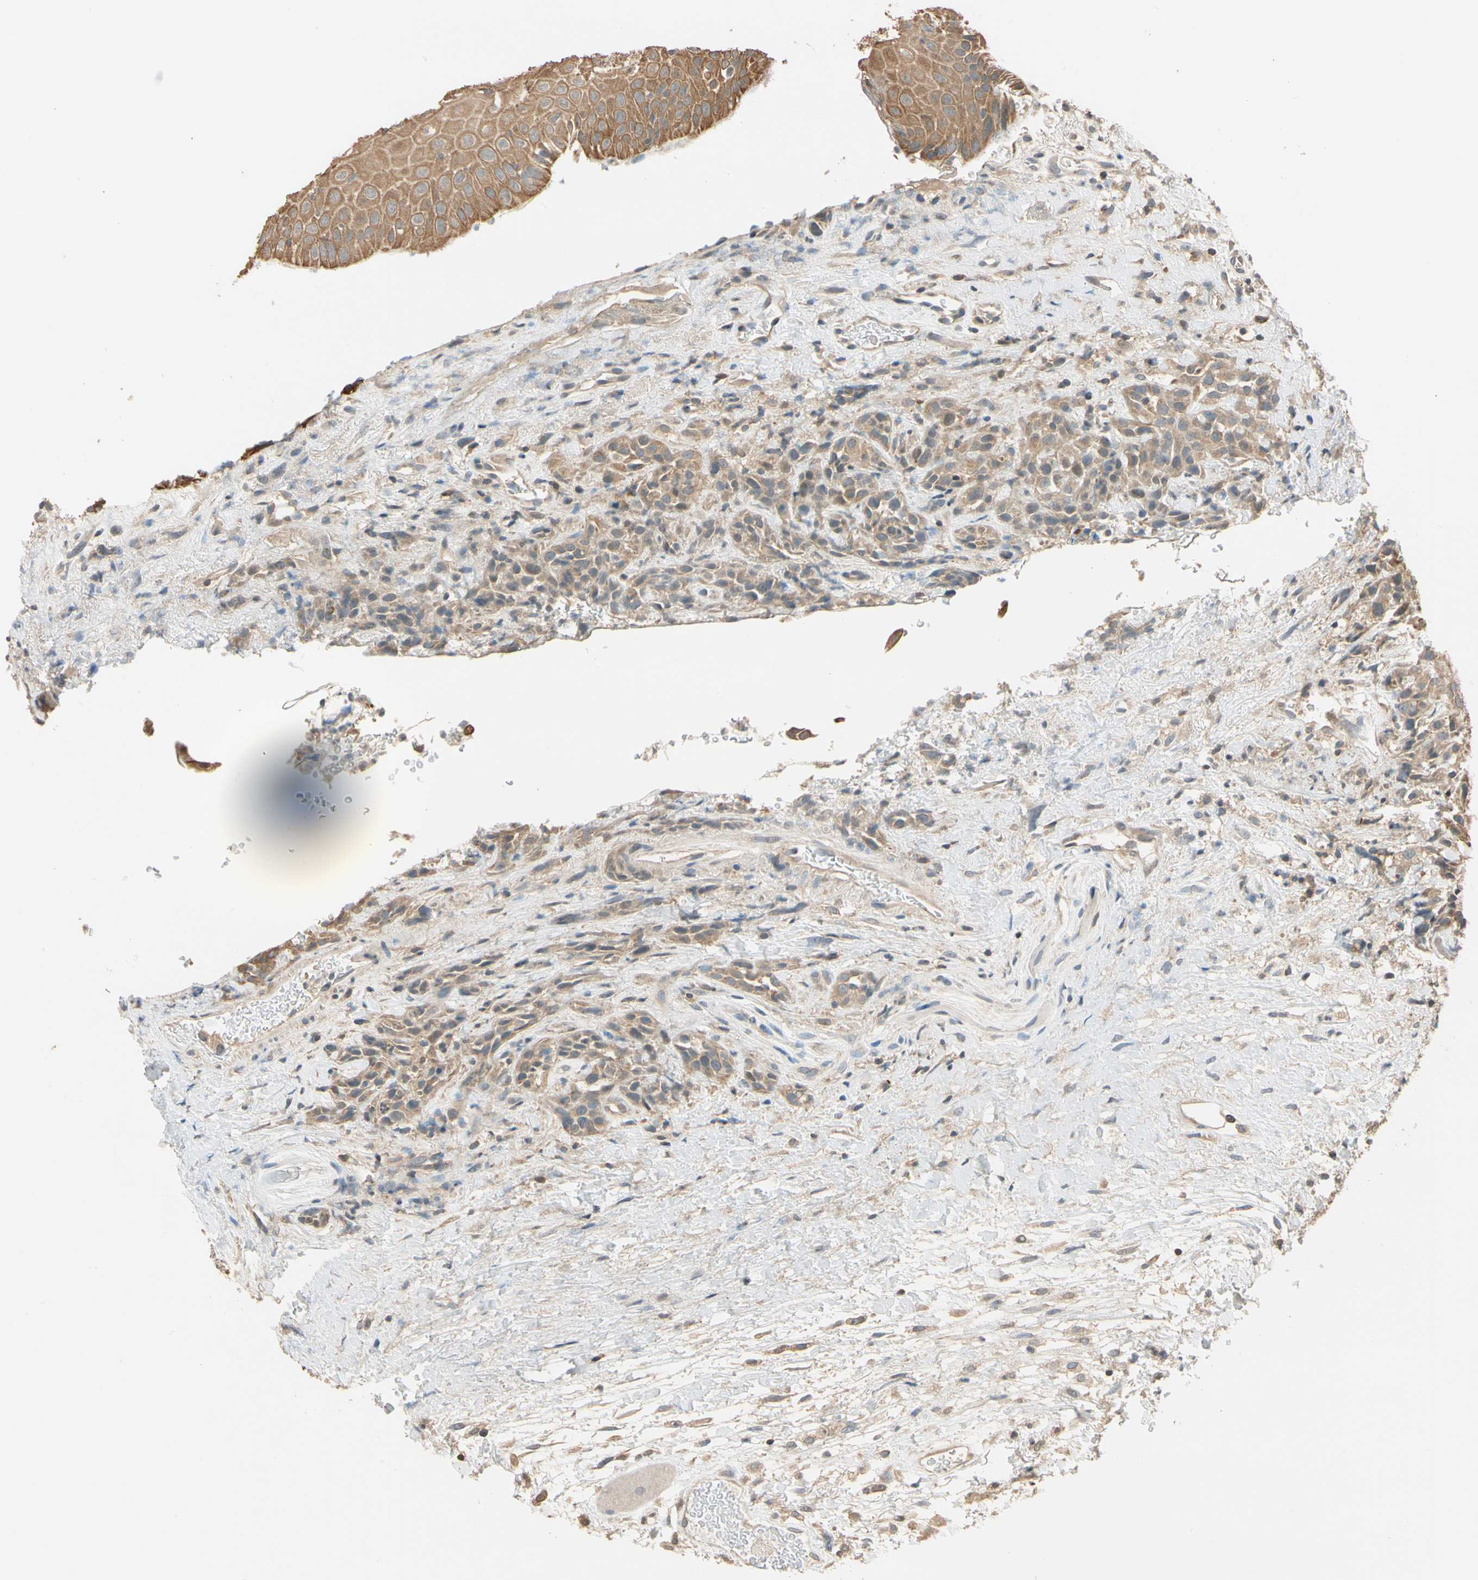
{"staining": {"intensity": "moderate", "quantity": ">75%", "location": "cytoplasmic/membranous"}, "tissue": "head and neck cancer", "cell_type": "Tumor cells", "image_type": "cancer", "snomed": [{"axis": "morphology", "description": "Normal tissue, NOS"}, {"axis": "morphology", "description": "Squamous cell carcinoma, NOS"}, {"axis": "topography", "description": "Cartilage tissue"}, {"axis": "topography", "description": "Head-Neck"}], "caption": "Immunohistochemistry (IHC) image of neoplastic tissue: human squamous cell carcinoma (head and neck) stained using IHC reveals medium levels of moderate protein expression localized specifically in the cytoplasmic/membranous of tumor cells, appearing as a cytoplasmic/membranous brown color.", "gene": "MAP3K7", "patient": {"sex": "male", "age": 62}}